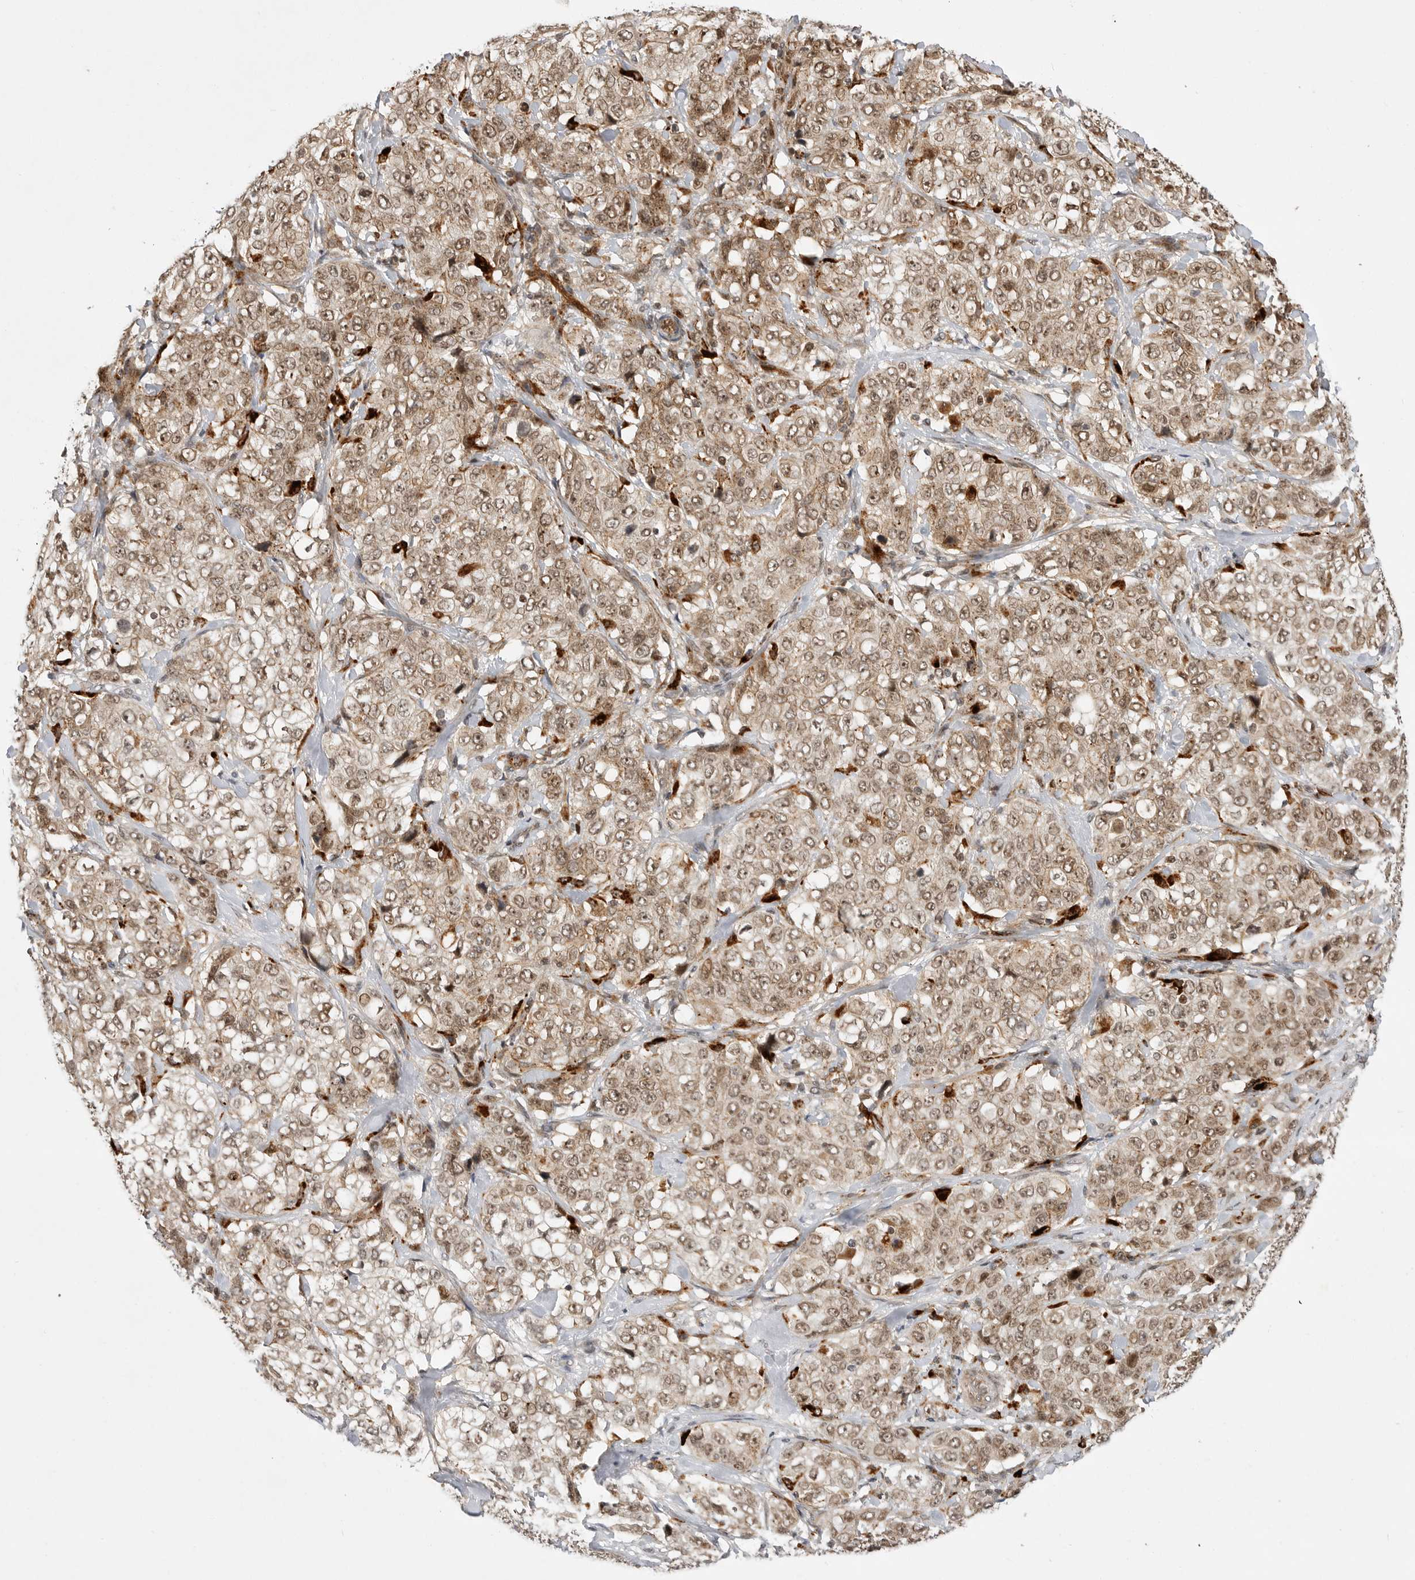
{"staining": {"intensity": "moderate", "quantity": ">75%", "location": "cytoplasmic/membranous,nuclear"}, "tissue": "stomach cancer", "cell_type": "Tumor cells", "image_type": "cancer", "snomed": [{"axis": "morphology", "description": "Adenocarcinoma, NOS"}, {"axis": "topography", "description": "Stomach"}], "caption": "An immunohistochemistry micrograph of tumor tissue is shown. Protein staining in brown shows moderate cytoplasmic/membranous and nuclear positivity in stomach cancer (adenocarcinoma) within tumor cells.", "gene": "CSNK1G3", "patient": {"sex": "male", "age": 48}}